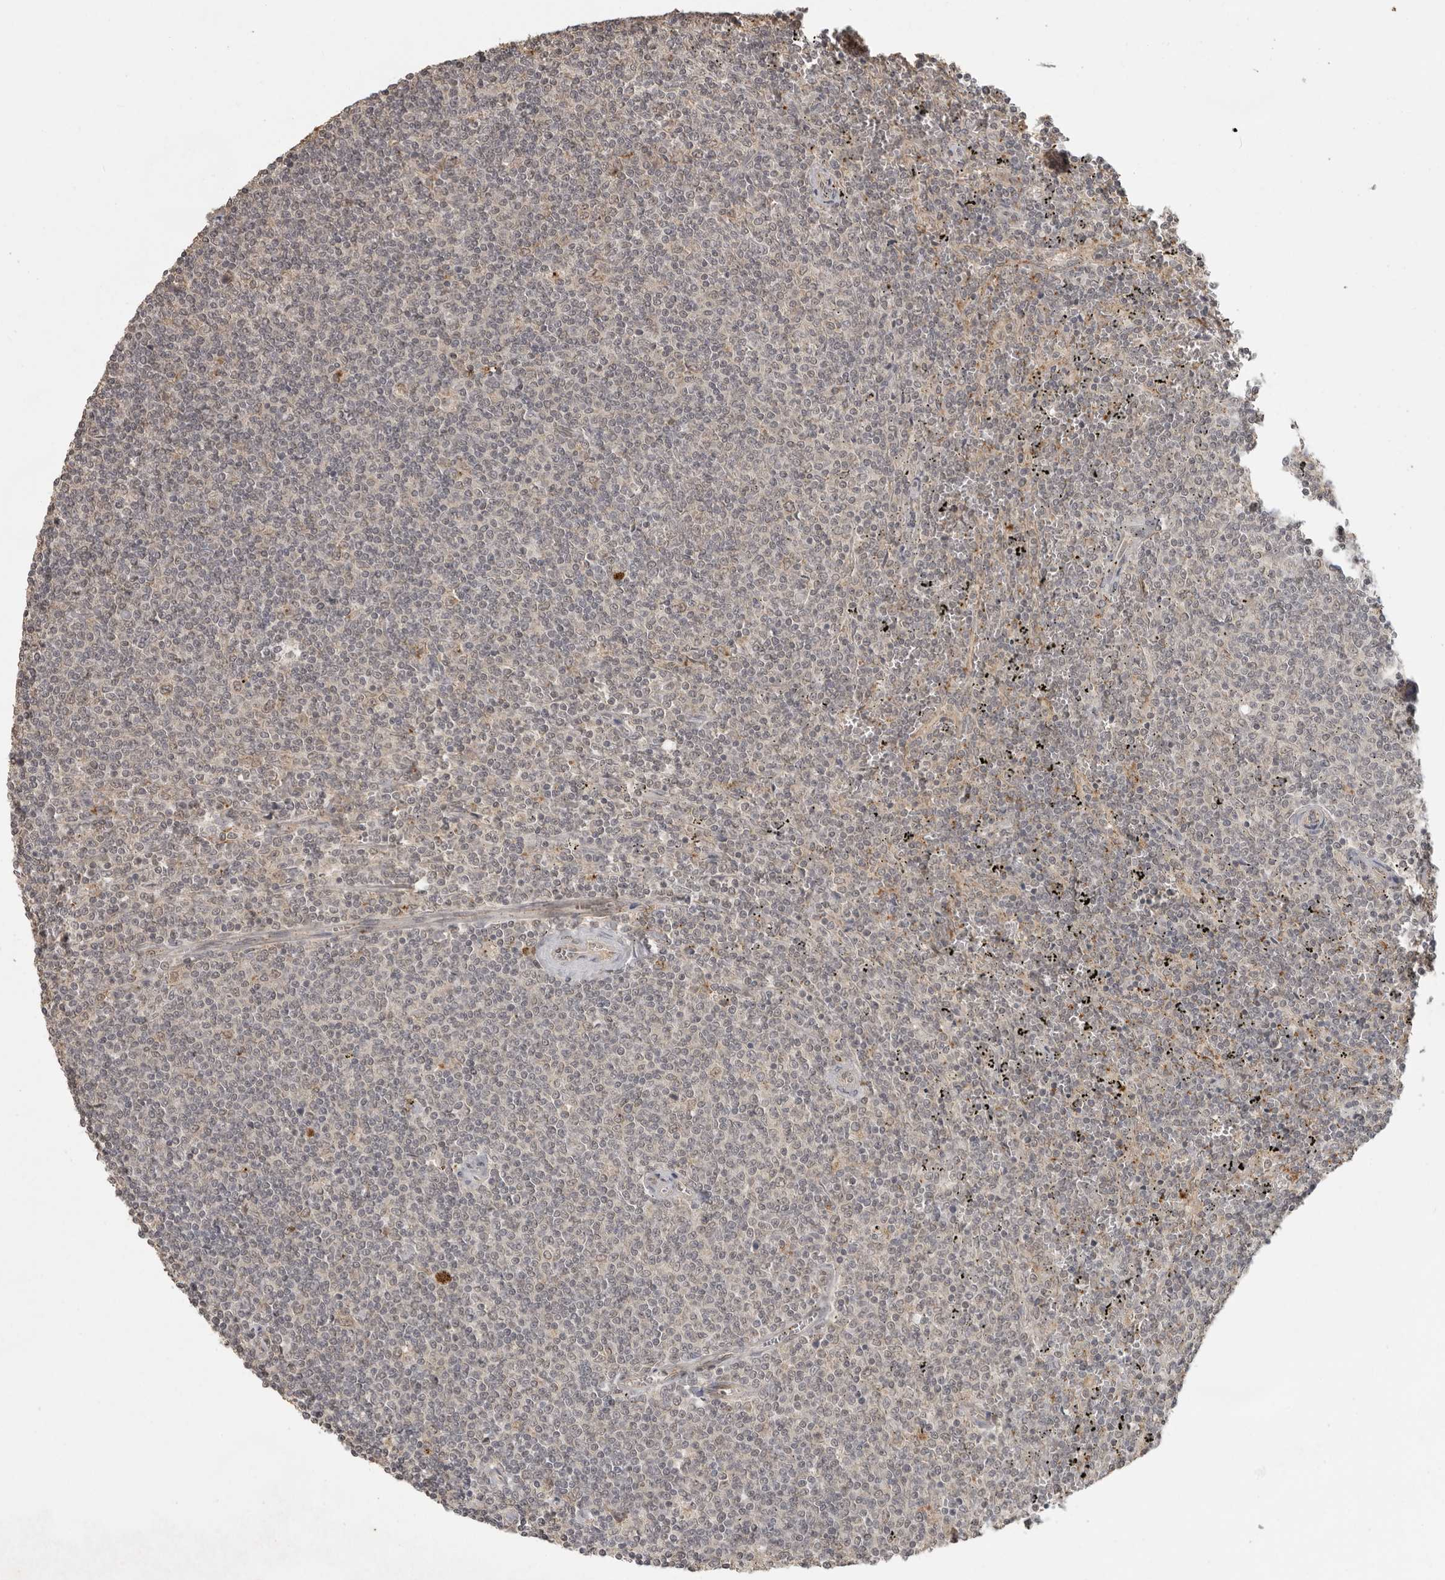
{"staining": {"intensity": "negative", "quantity": "none", "location": "none"}, "tissue": "lymphoma", "cell_type": "Tumor cells", "image_type": "cancer", "snomed": [{"axis": "morphology", "description": "Malignant lymphoma, non-Hodgkin's type, Low grade"}, {"axis": "topography", "description": "Spleen"}], "caption": "Tumor cells are negative for brown protein staining in lymphoma.", "gene": "CTF1", "patient": {"sex": "female", "age": 50}}